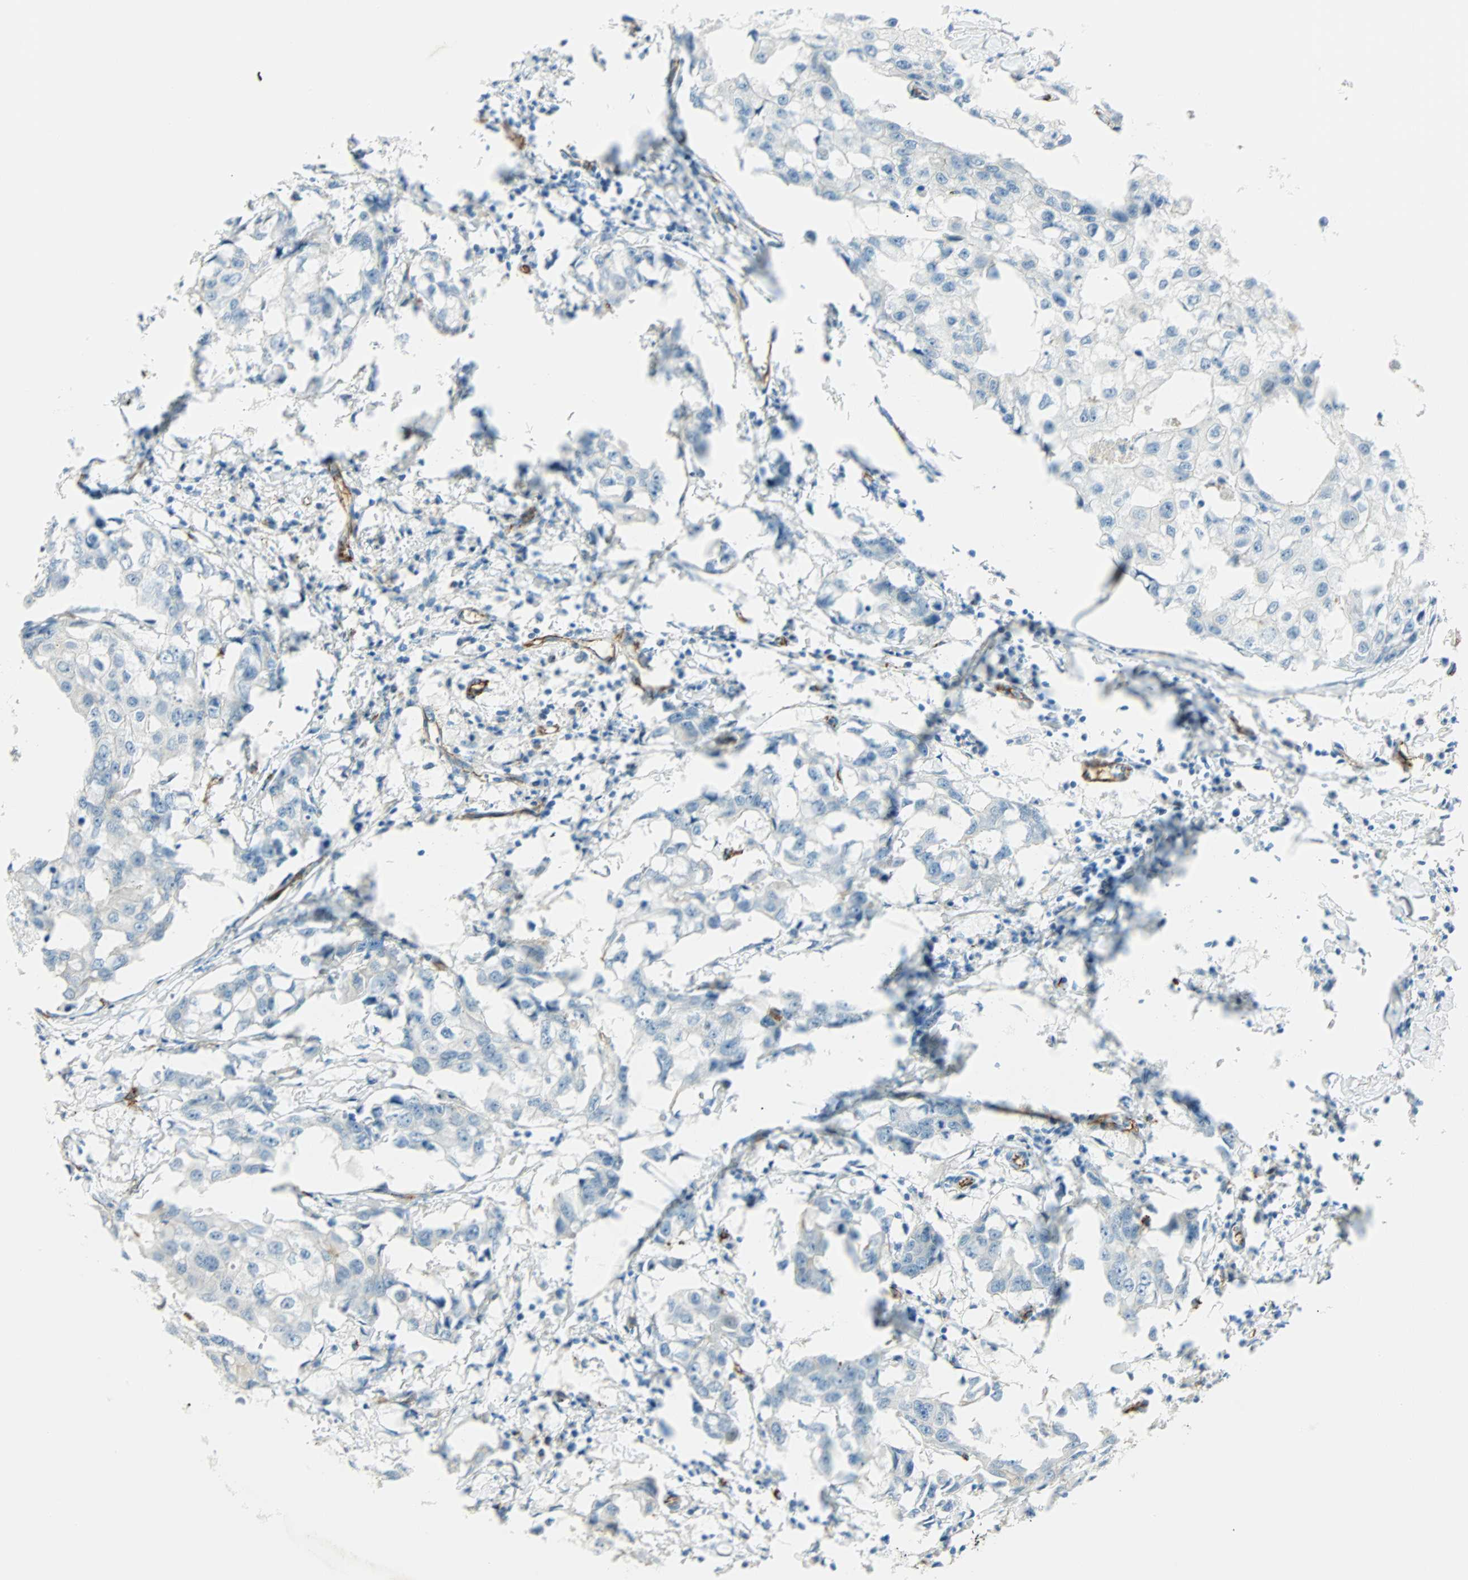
{"staining": {"intensity": "negative", "quantity": "none", "location": "none"}, "tissue": "breast cancer", "cell_type": "Tumor cells", "image_type": "cancer", "snomed": [{"axis": "morphology", "description": "Duct carcinoma"}, {"axis": "topography", "description": "Breast"}], "caption": "Immunohistochemistry (IHC) micrograph of neoplastic tissue: breast cancer stained with DAB exhibits no significant protein positivity in tumor cells. The staining is performed using DAB (3,3'-diaminobenzidine) brown chromogen with nuclei counter-stained in using hematoxylin.", "gene": "VPS9D1", "patient": {"sex": "female", "age": 27}}